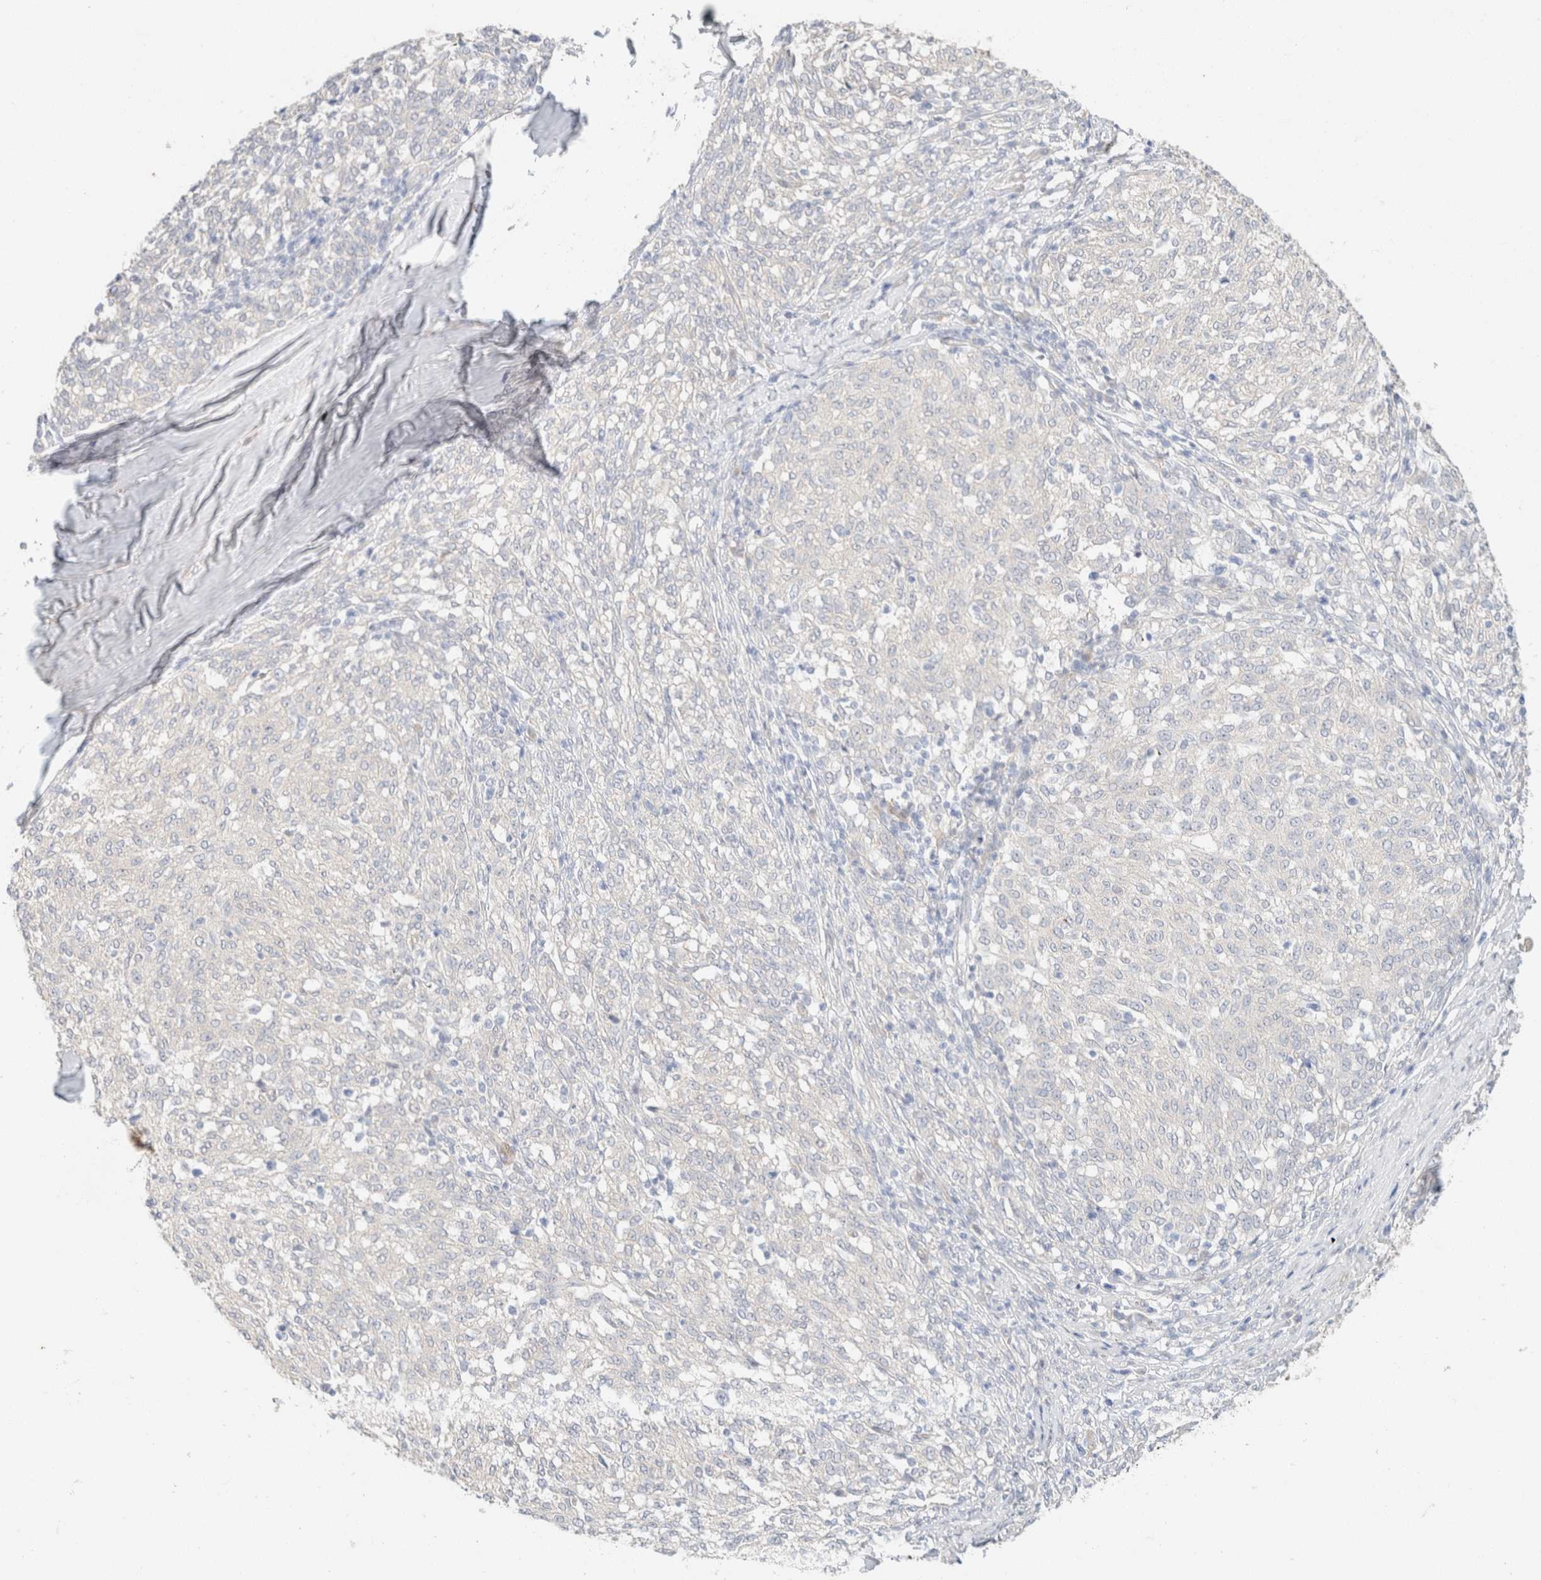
{"staining": {"intensity": "negative", "quantity": "none", "location": "none"}, "tissue": "melanoma", "cell_type": "Tumor cells", "image_type": "cancer", "snomed": [{"axis": "morphology", "description": "Malignant melanoma, NOS"}, {"axis": "topography", "description": "Skin"}], "caption": "This is a micrograph of immunohistochemistry (IHC) staining of malignant melanoma, which shows no staining in tumor cells. Brightfield microscopy of immunohistochemistry stained with DAB (brown) and hematoxylin (blue), captured at high magnification.", "gene": "CSNK1E", "patient": {"sex": "female", "age": 72}}